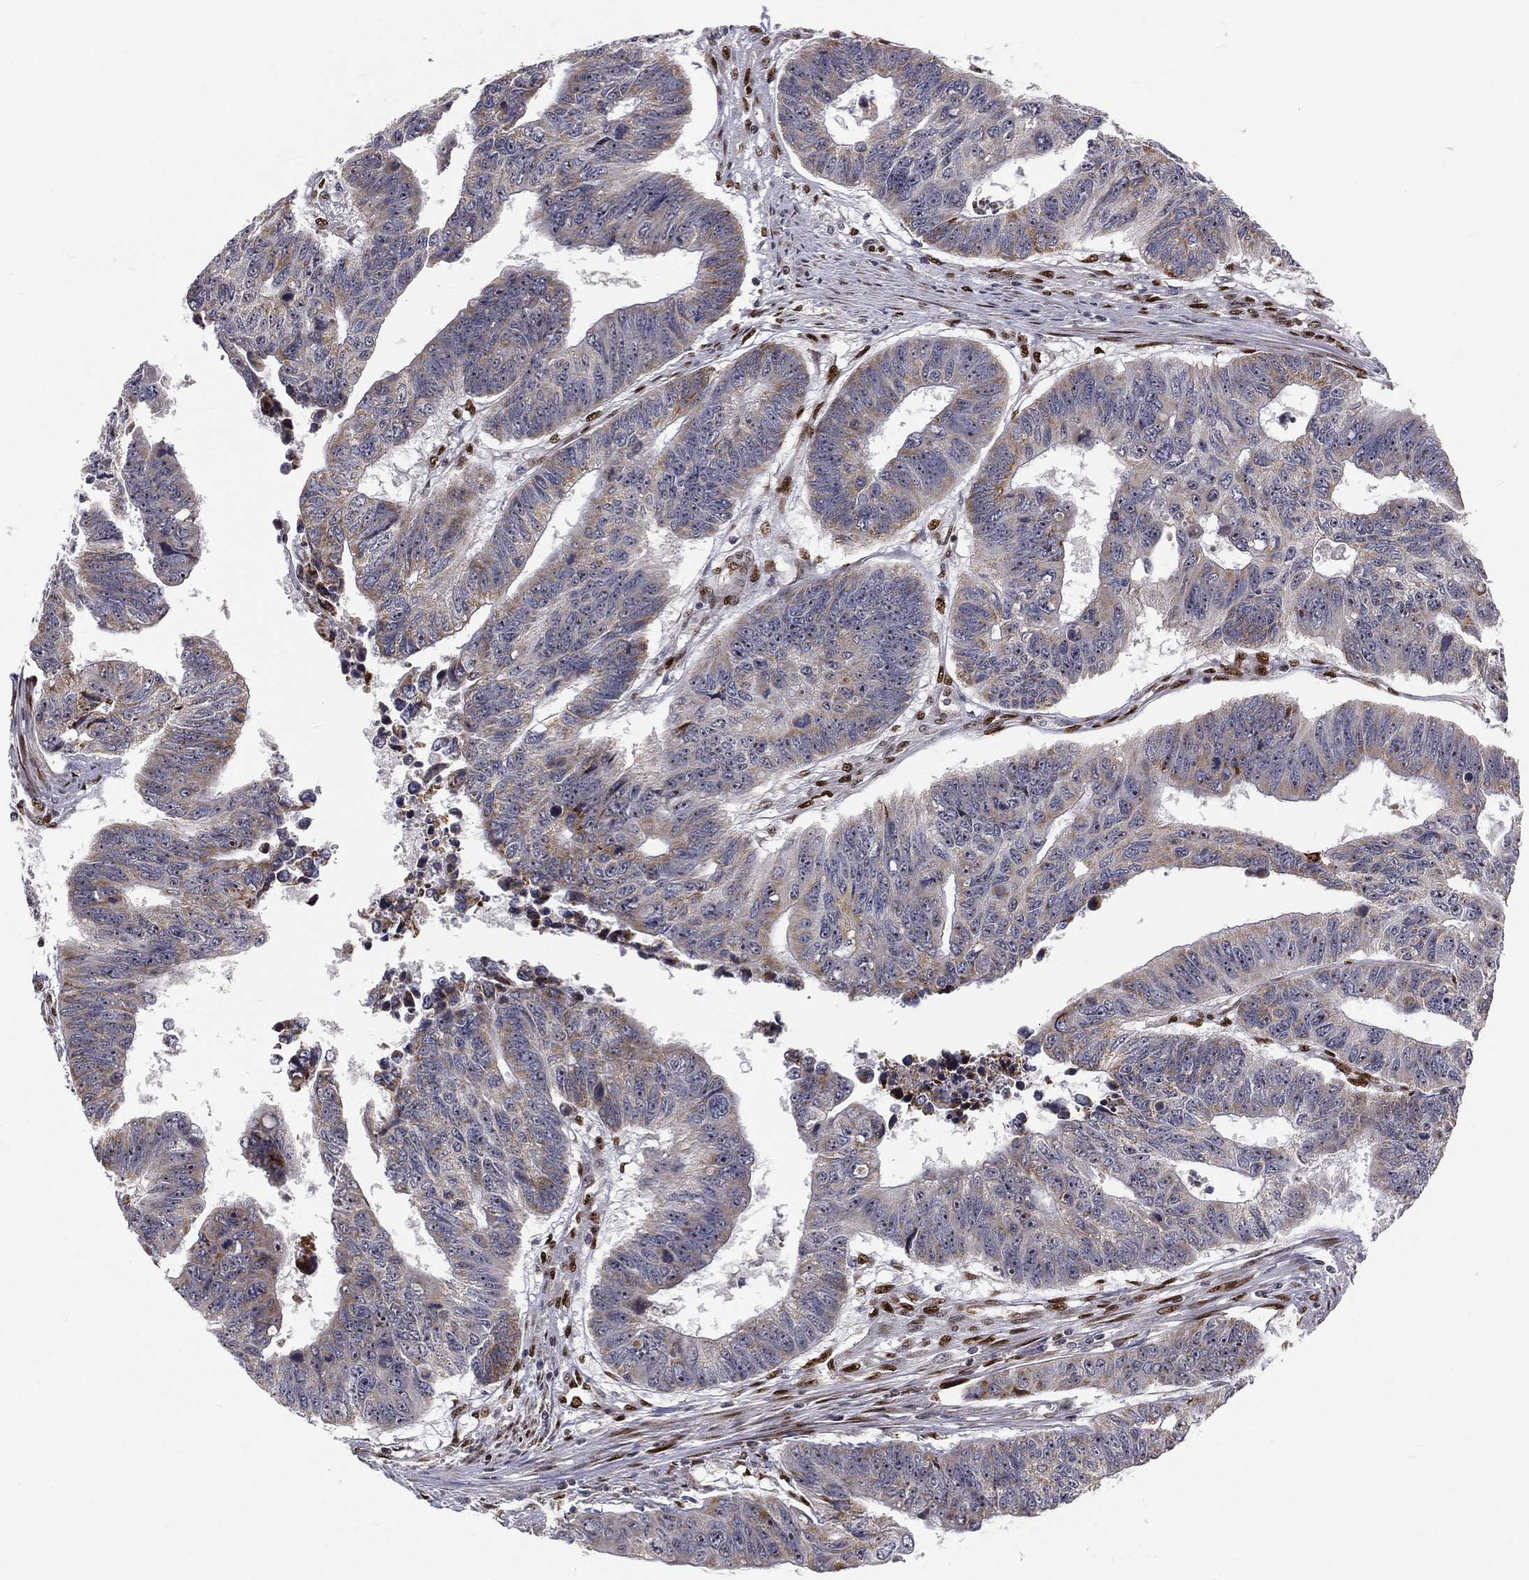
{"staining": {"intensity": "moderate", "quantity": "<25%", "location": "cytoplasmic/membranous"}, "tissue": "colorectal cancer", "cell_type": "Tumor cells", "image_type": "cancer", "snomed": [{"axis": "morphology", "description": "Adenocarcinoma, NOS"}, {"axis": "topography", "description": "Rectum"}], "caption": "Colorectal cancer (adenocarcinoma) stained with a brown dye reveals moderate cytoplasmic/membranous positive expression in about <25% of tumor cells.", "gene": "ZEB1", "patient": {"sex": "female", "age": 85}}